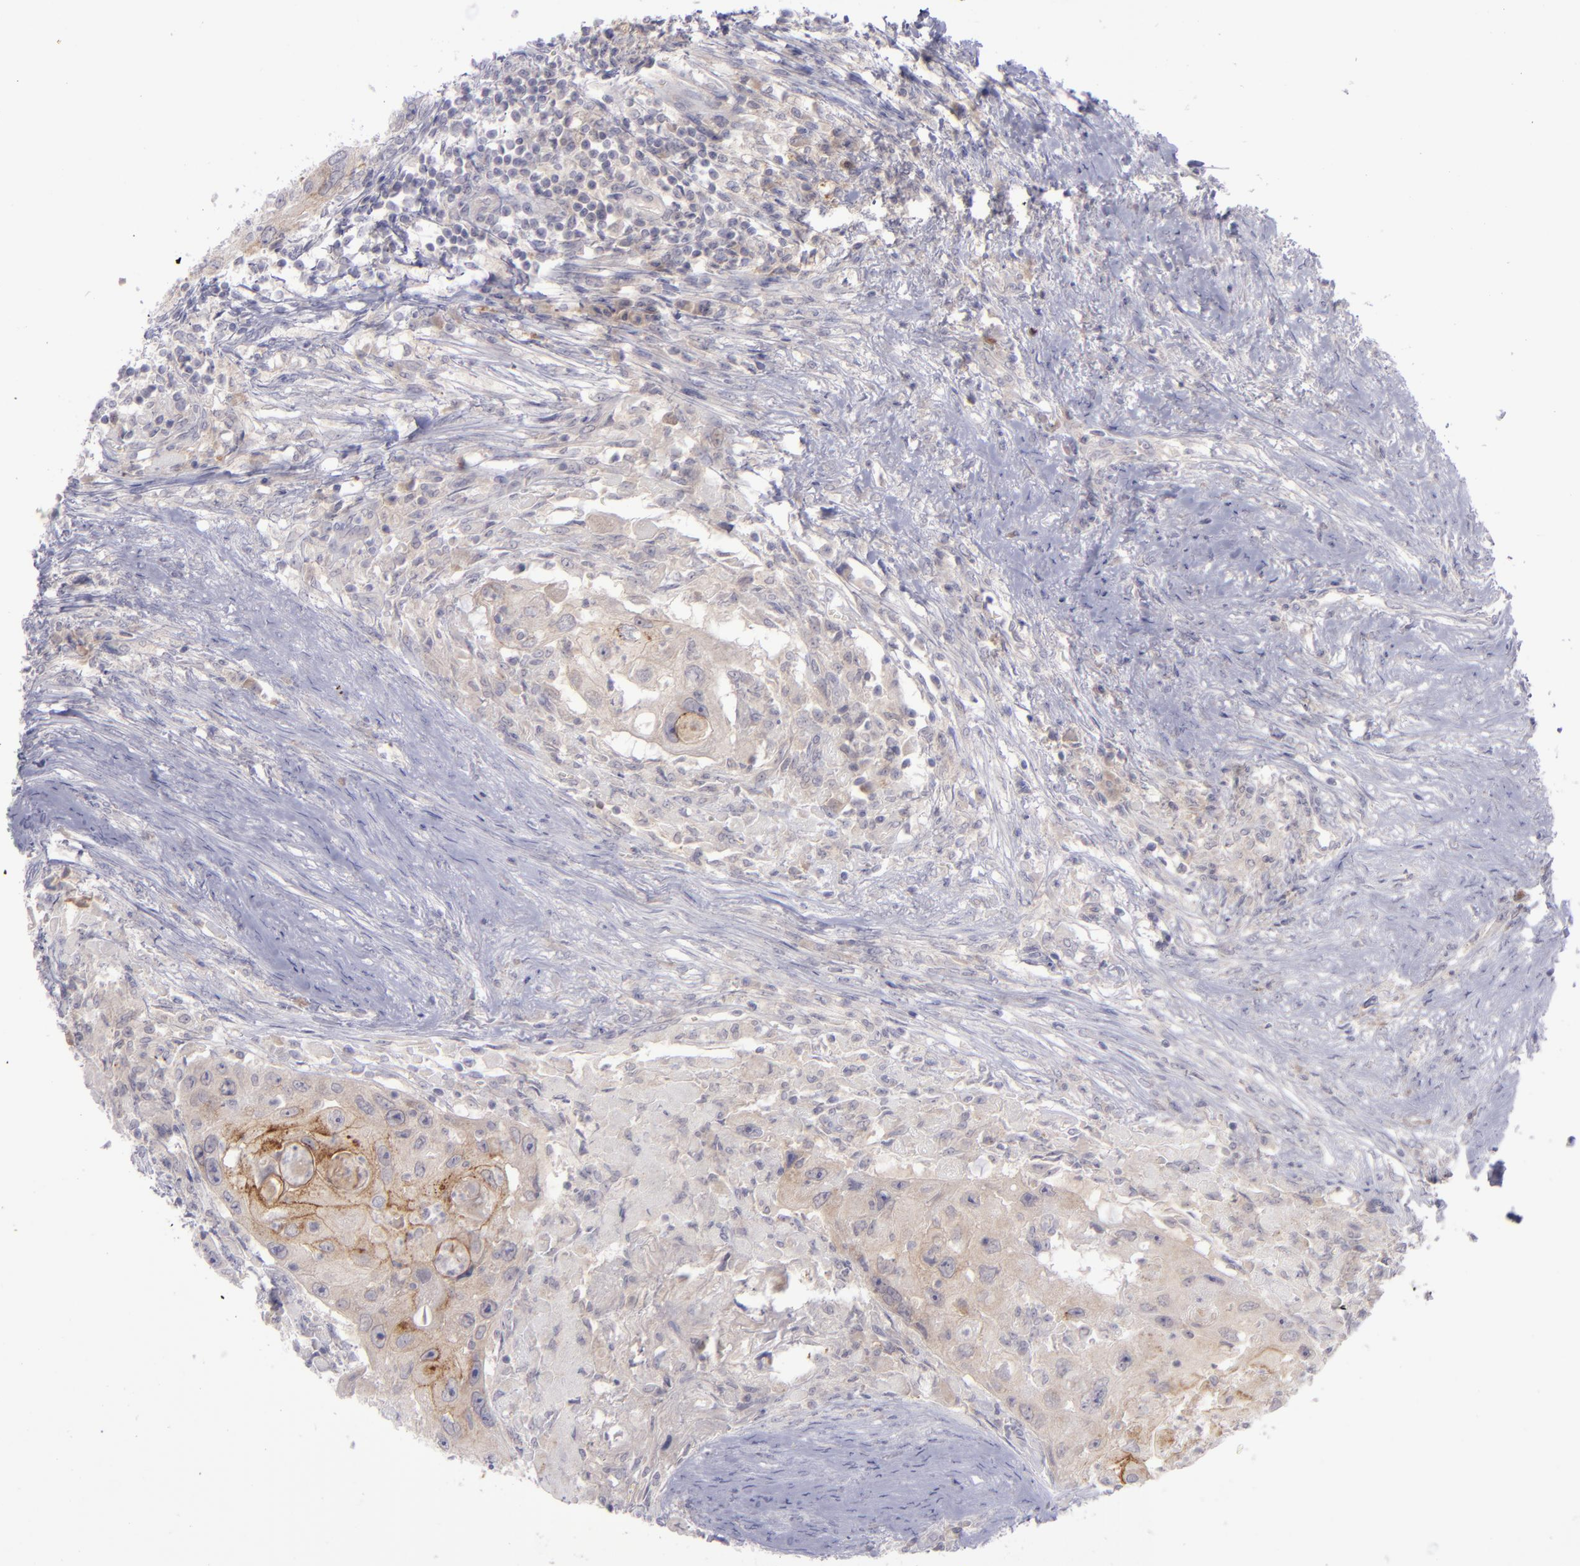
{"staining": {"intensity": "moderate", "quantity": "25%-75%", "location": "cytoplasmic/membranous"}, "tissue": "head and neck cancer", "cell_type": "Tumor cells", "image_type": "cancer", "snomed": [{"axis": "morphology", "description": "Squamous cell carcinoma, NOS"}, {"axis": "topography", "description": "Head-Neck"}], "caption": "Immunohistochemistry (IHC) of head and neck cancer (squamous cell carcinoma) displays medium levels of moderate cytoplasmic/membranous expression in about 25%-75% of tumor cells.", "gene": "EVPL", "patient": {"sex": "male", "age": 64}}